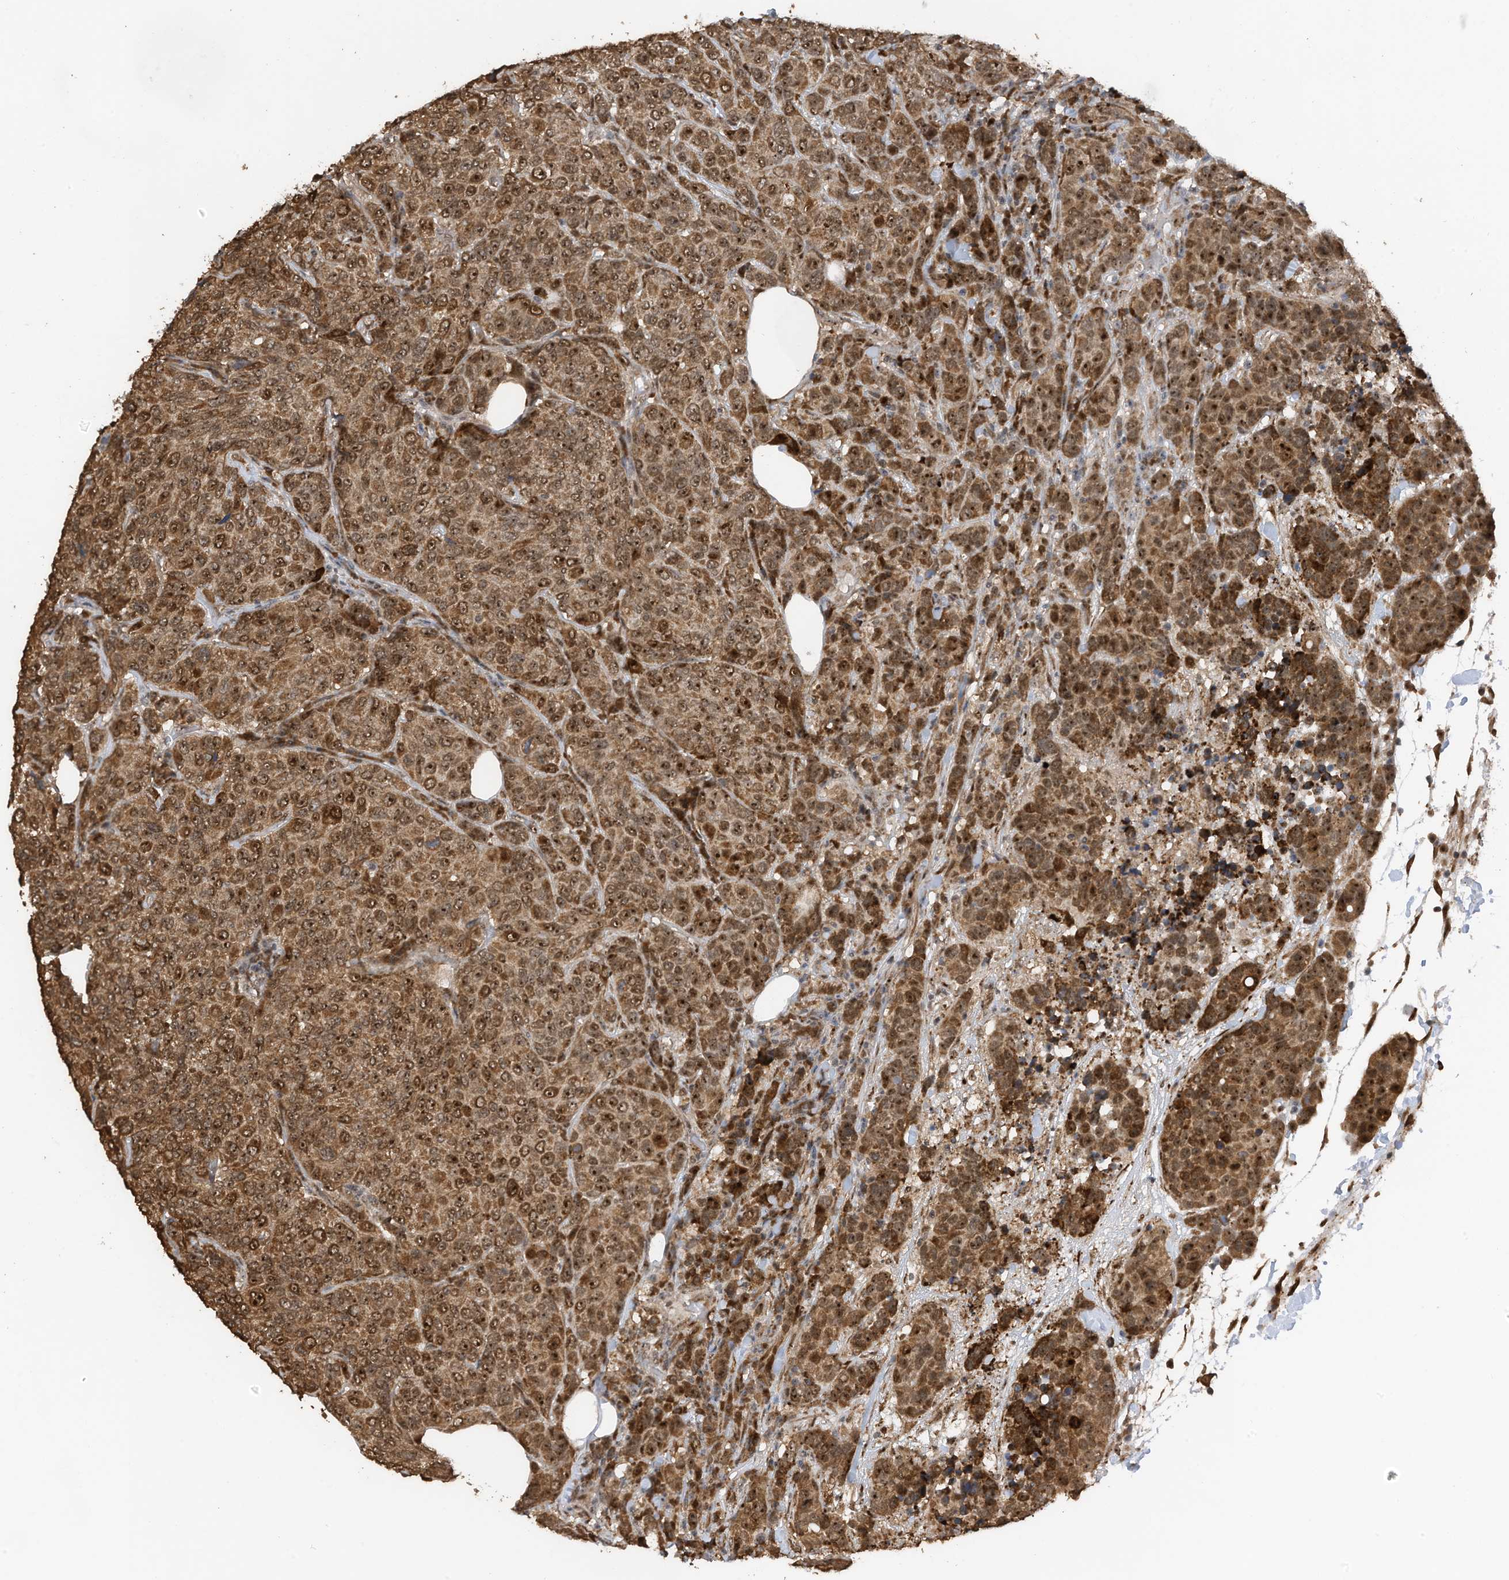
{"staining": {"intensity": "moderate", "quantity": ">75%", "location": "cytoplasmic/membranous,nuclear"}, "tissue": "breast cancer", "cell_type": "Tumor cells", "image_type": "cancer", "snomed": [{"axis": "morphology", "description": "Duct carcinoma"}, {"axis": "topography", "description": "Breast"}], "caption": "Breast cancer was stained to show a protein in brown. There is medium levels of moderate cytoplasmic/membranous and nuclear expression in about >75% of tumor cells.", "gene": "ERLEC1", "patient": {"sex": "female", "age": 55}}